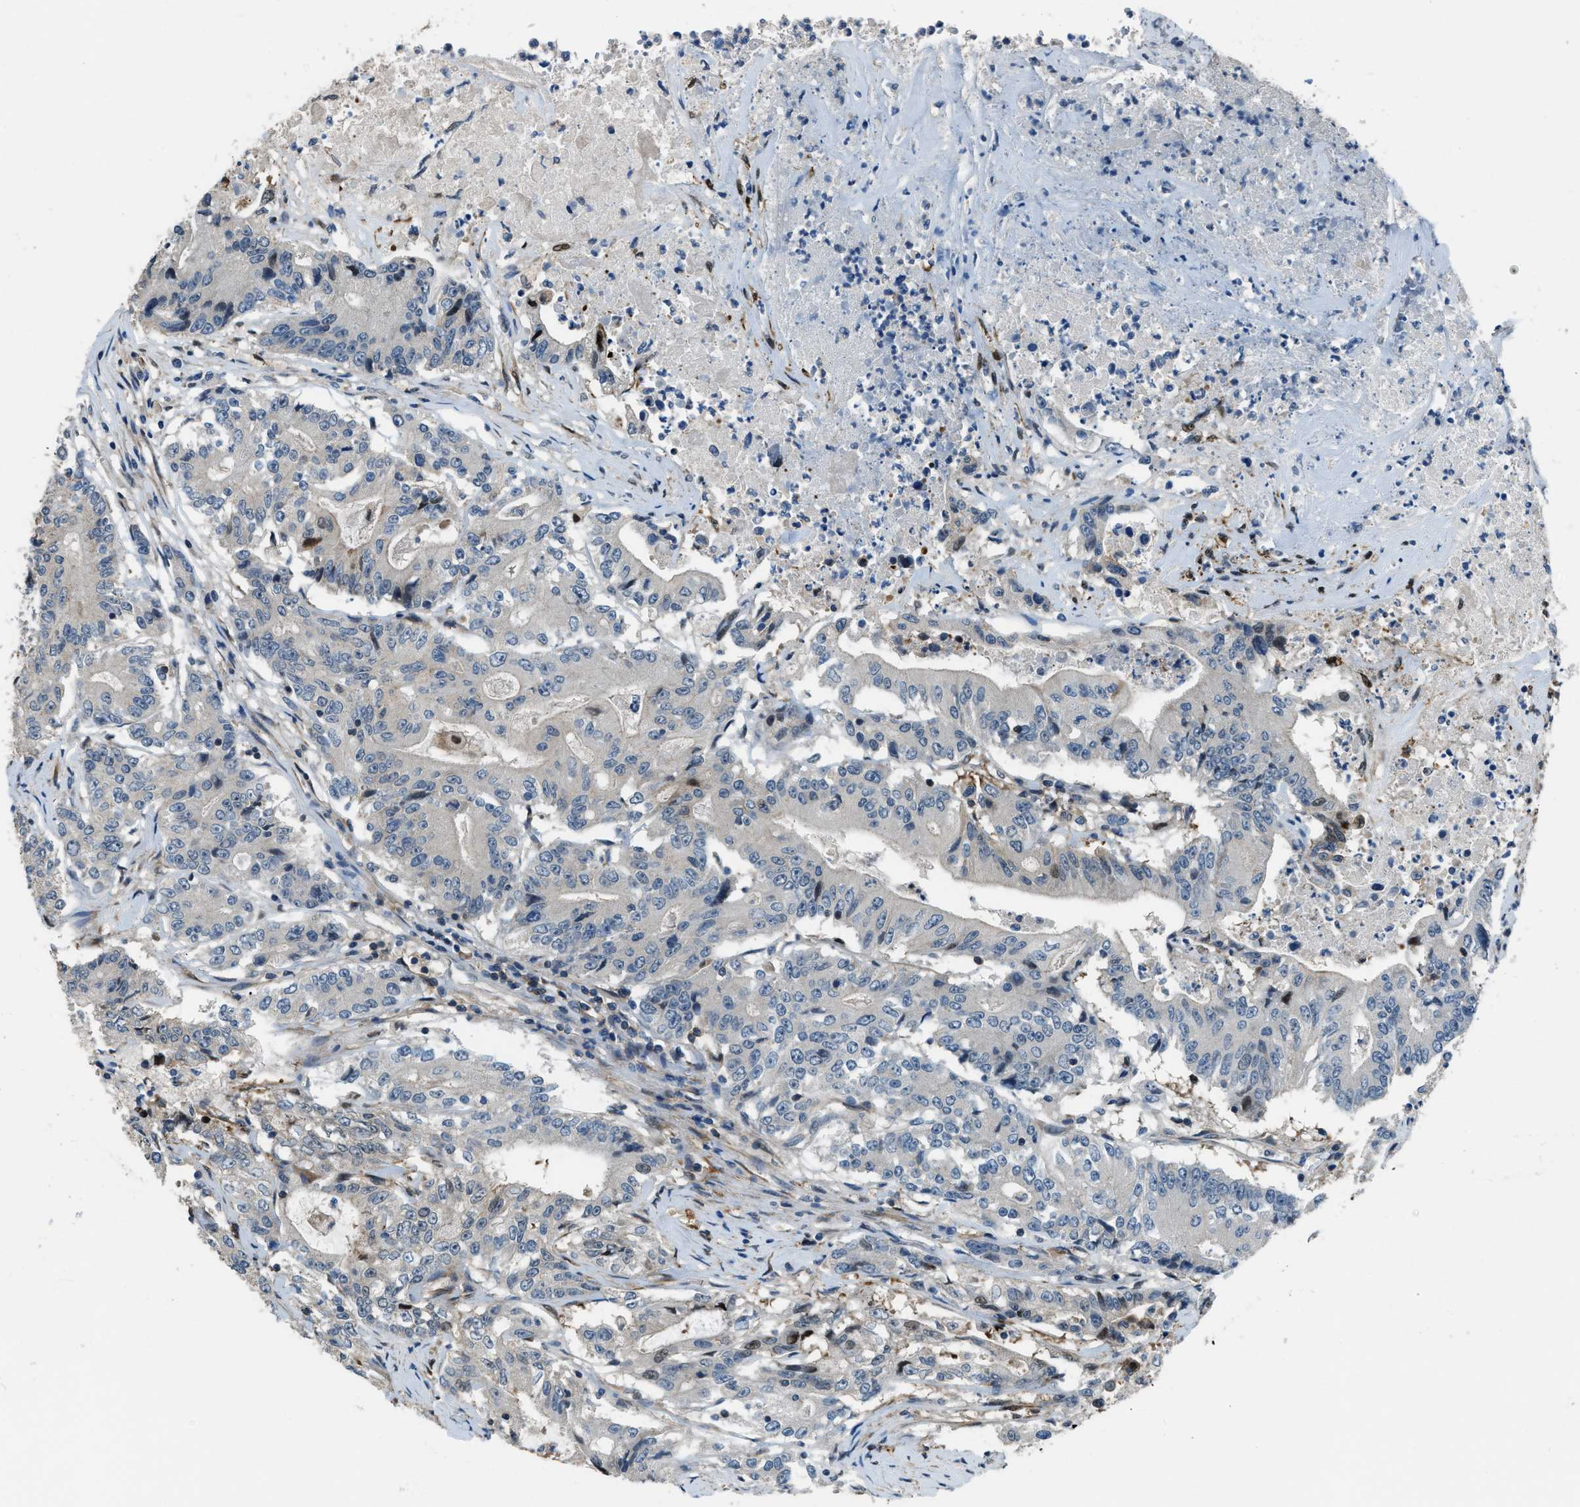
{"staining": {"intensity": "weak", "quantity": "<25%", "location": "nuclear"}, "tissue": "colorectal cancer", "cell_type": "Tumor cells", "image_type": "cancer", "snomed": [{"axis": "morphology", "description": "Adenocarcinoma, NOS"}, {"axis": "topography", "description": "Colon"}], "caption": "IHC of colorectal cancer shows no staining in tumor cells.", "gene": "NUDCD3", "patient": {"sex": "female", "age": 77}}